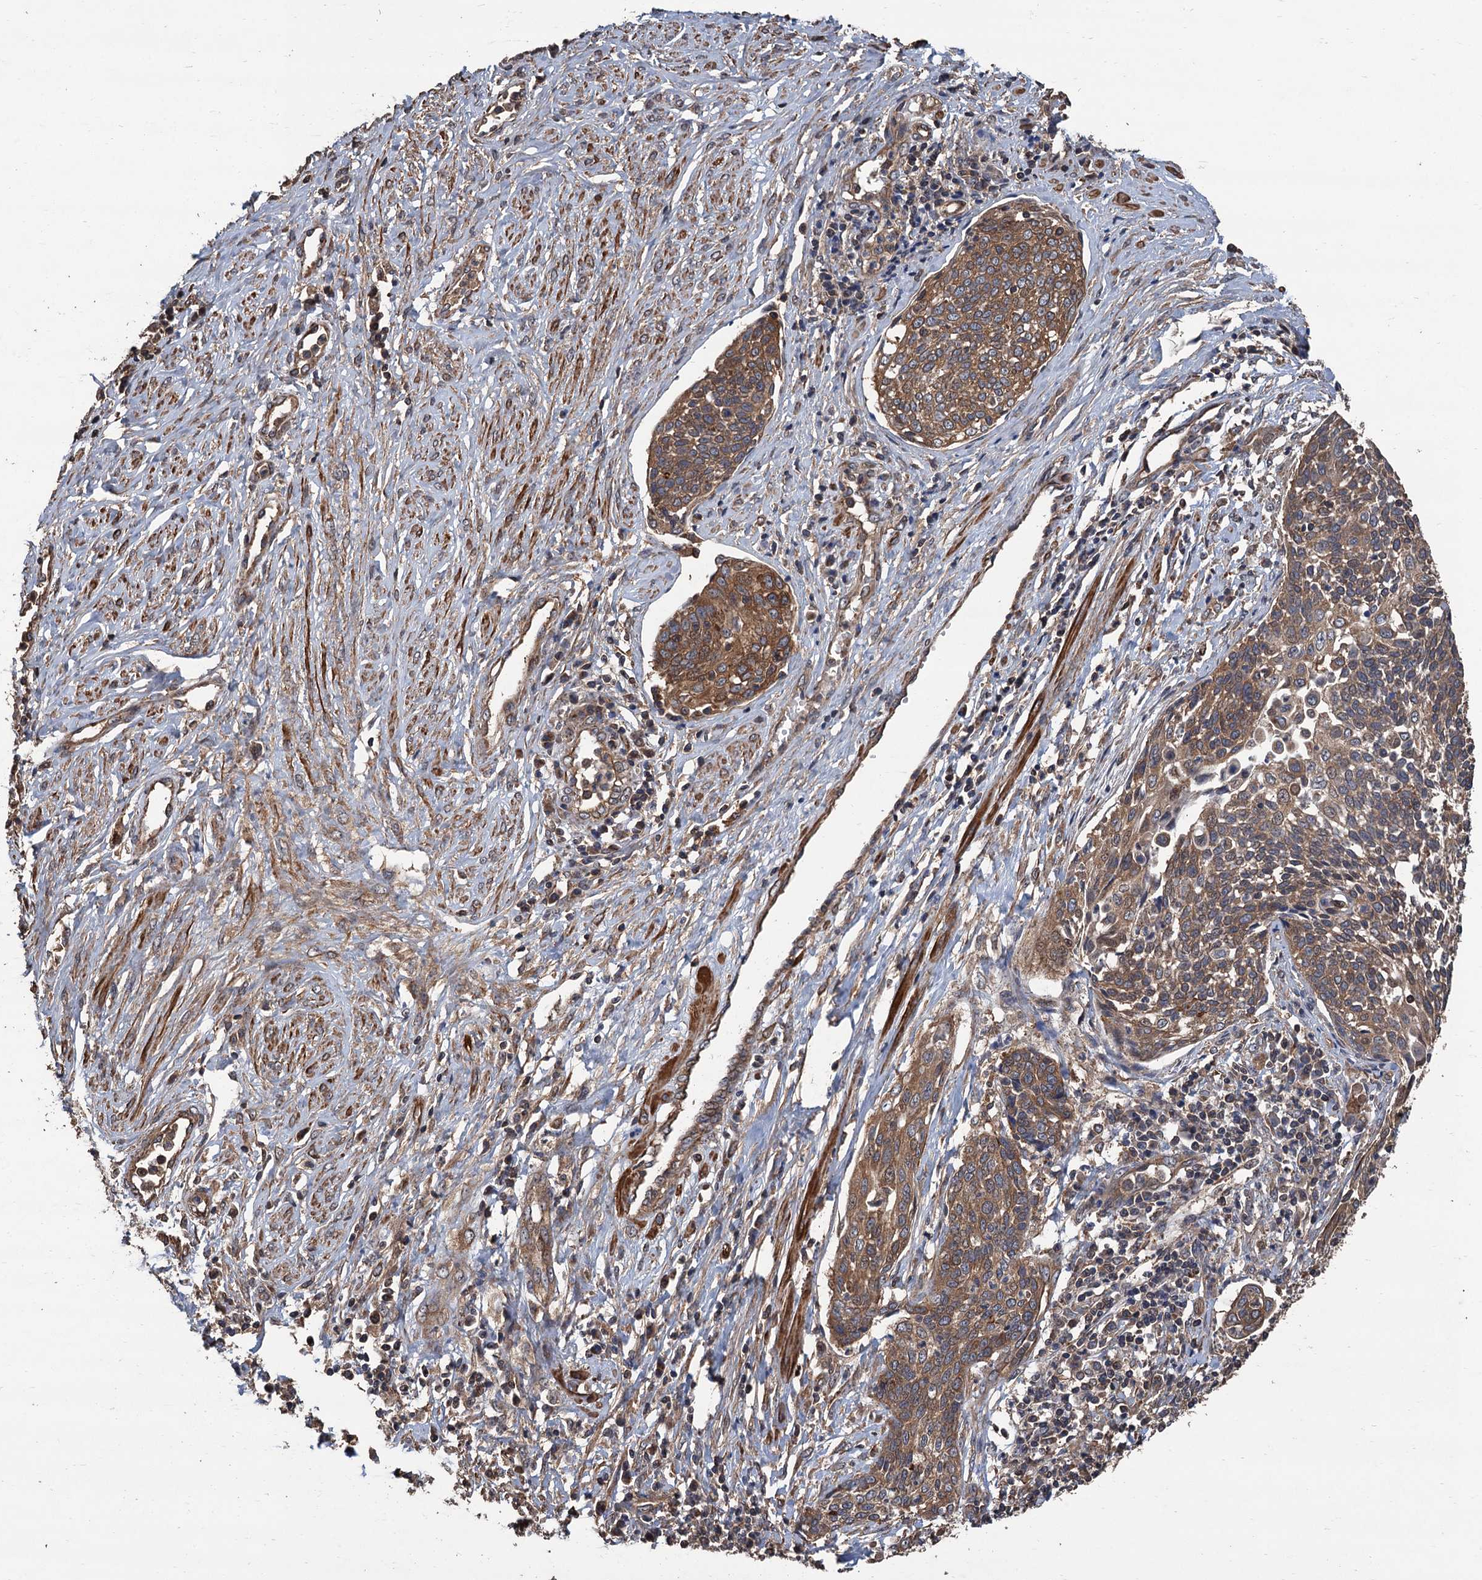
{"staining": {"intensity": "moderate", "quantity": ">75%", "location": "cytoplasmic/membranous"}, "tissue": "cervical cancer", "cell_type": "Tumor cells", "image_type": "cancer", "snomed": [{"axis": "morphology", "description": "Squamous cell carcinoma, NOS"}, {"axis": "topography", "description": "Cervix"}], "caption": "Immunohistochemistry (IHC) staining of squamous cell carcinoma (cervical), which demonstrates medium levels of moderate cytoplasmic/membranous staining in approximately >75% of tumor cells indicating moderate cytoplasmic/membranous protein staining. The staining was performed using DAB (brown) for protein detection and nuclei were counterstained in hematoxylin (blue).", "gene": "PPP4R1", "patient": {"sex": "female", "age": 34}}